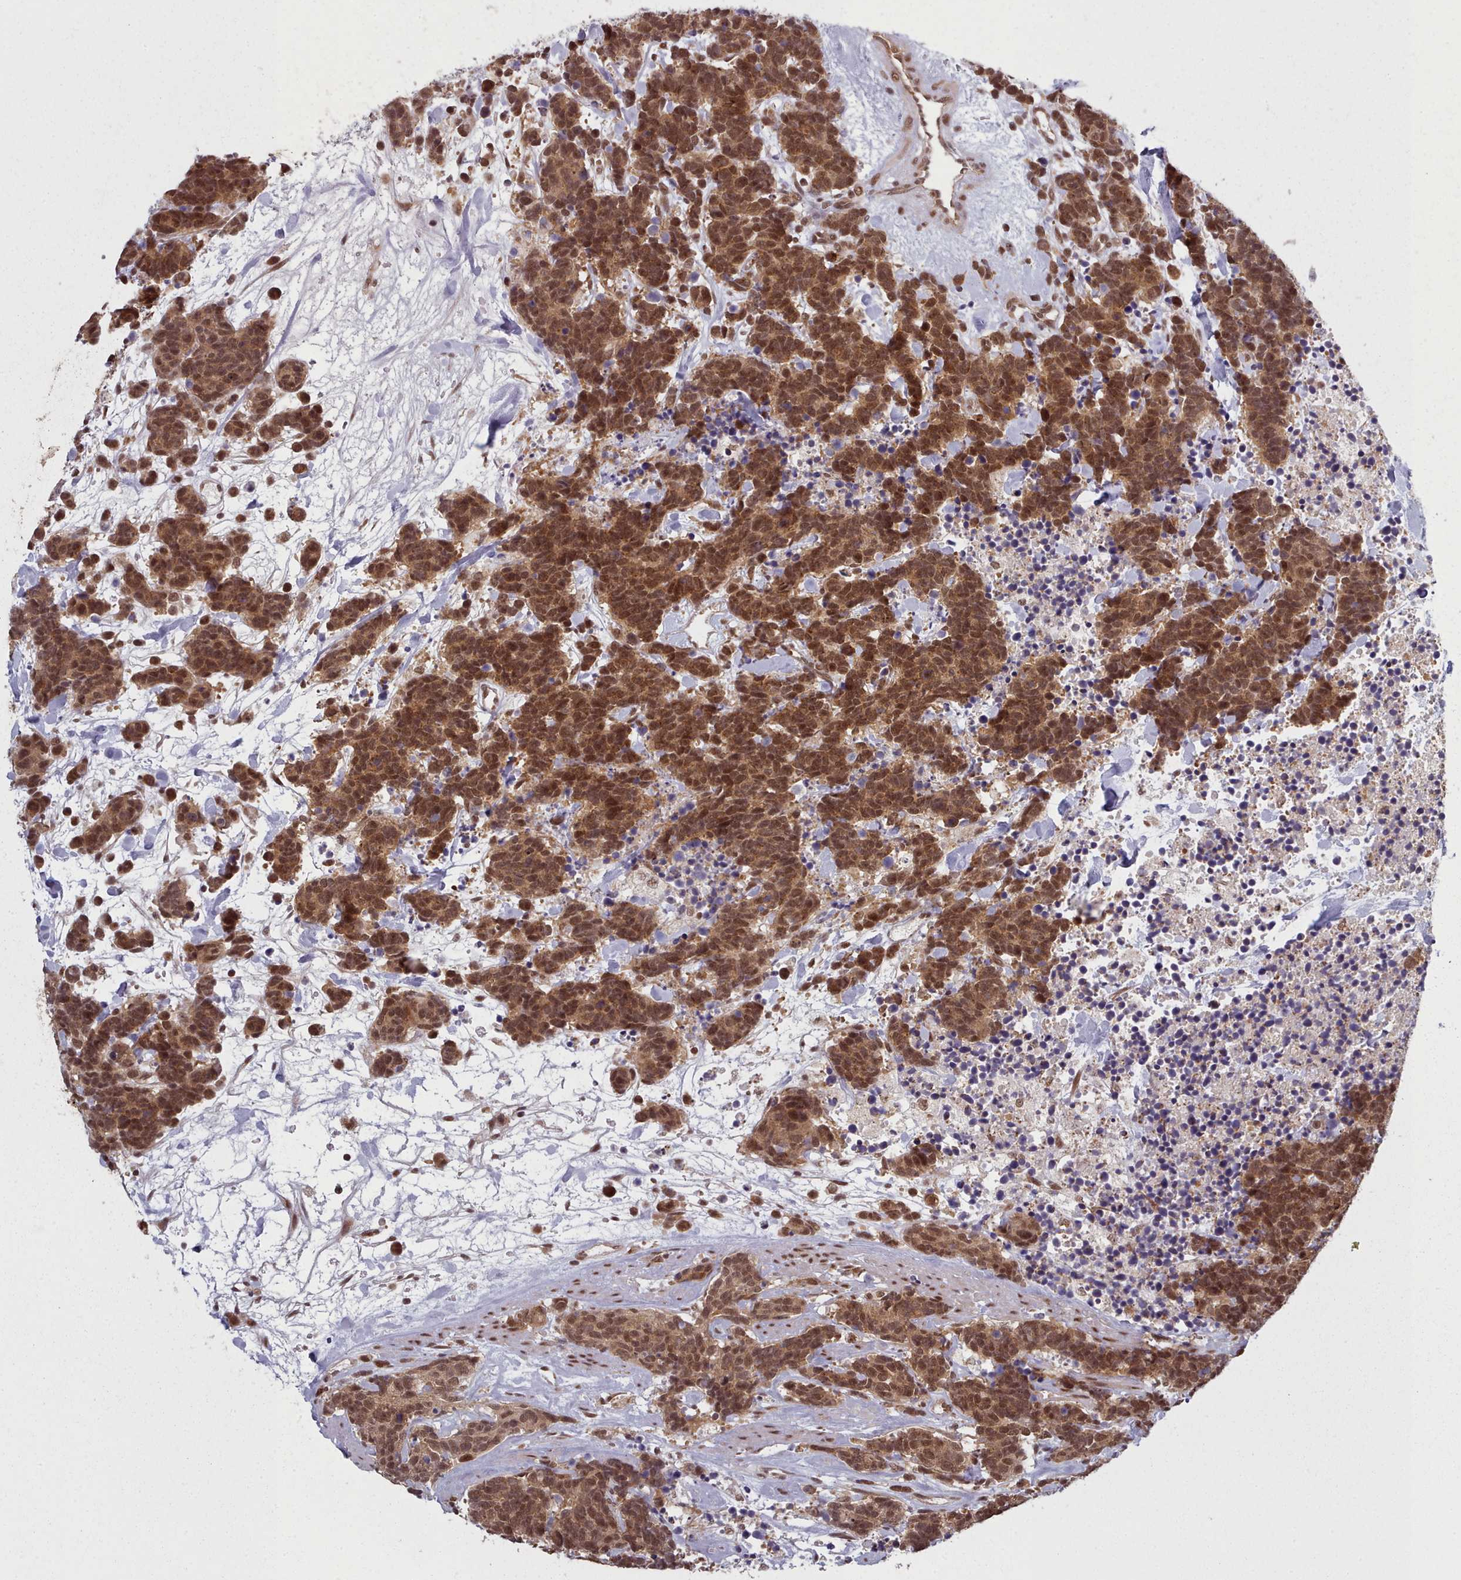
{"staining": {"intensity": "strong", "quantity": ">75%", "location": "cytoplasmic/membranous,nuclear"}, "tissue": "carcinoid", "cell_type": "Tumor cells", "image_type": "cancer", "snomed": [{"axis": "morphology", "description": "Carcinoma, NOS"}, {"axis": "morphology", "description": "Carcinoid, malignant, NOS"}, {"axis": "topography", "description": "Prostate"}], "caption": "Immunohistochemical staining of human carcinoma reveals high levels of strong cytoplasmic/membranous and nuclear protein expression in about >75% of tumor cells. (DAB IHC with brightfield microscopy, high magnification).", "gene": "DHX8", "patient": {"sex": "male", "age": 57}}